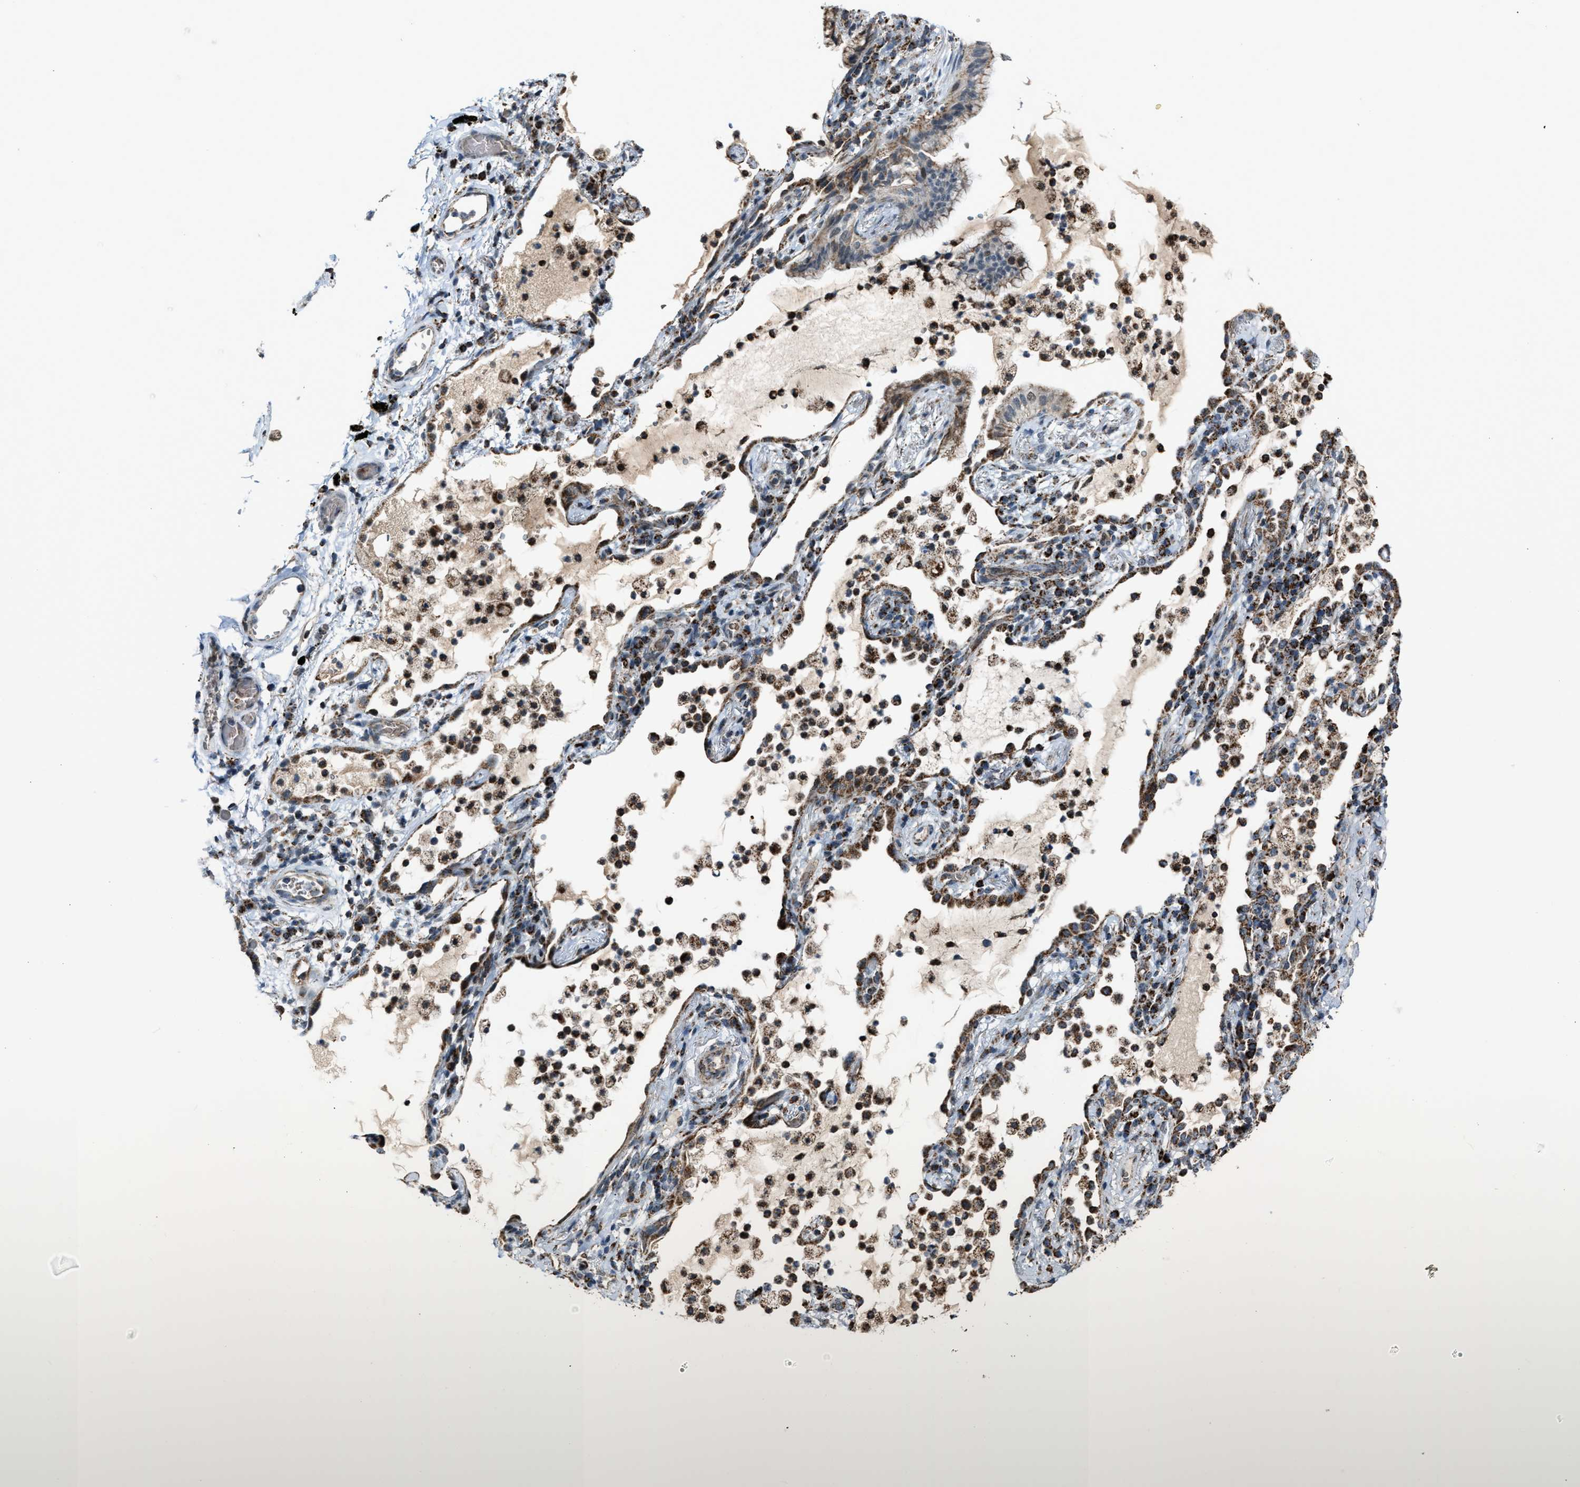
{"staining": {"intensity": "moderate", "quantity": "25%-75%", "location": "cytoplasmic/membranous"}, "tissue": "lung cancer", "cell_type": "Tumor cells", "image_type": "cancer", "snomed": [{"axis": "morphology", "description": "Adenocarcinoma, NOS"}, {"axis": "topography", "description": "Lung"}], "caption": "About 25%-75% of tumor cells in human adenocarcinoma (lung) show moderate cytoplasmic/membranous protein expression as visualized by brown immunohistochemical staining.", "gene": "CHN2", "patient": {"sex": "female", "age": 70}}